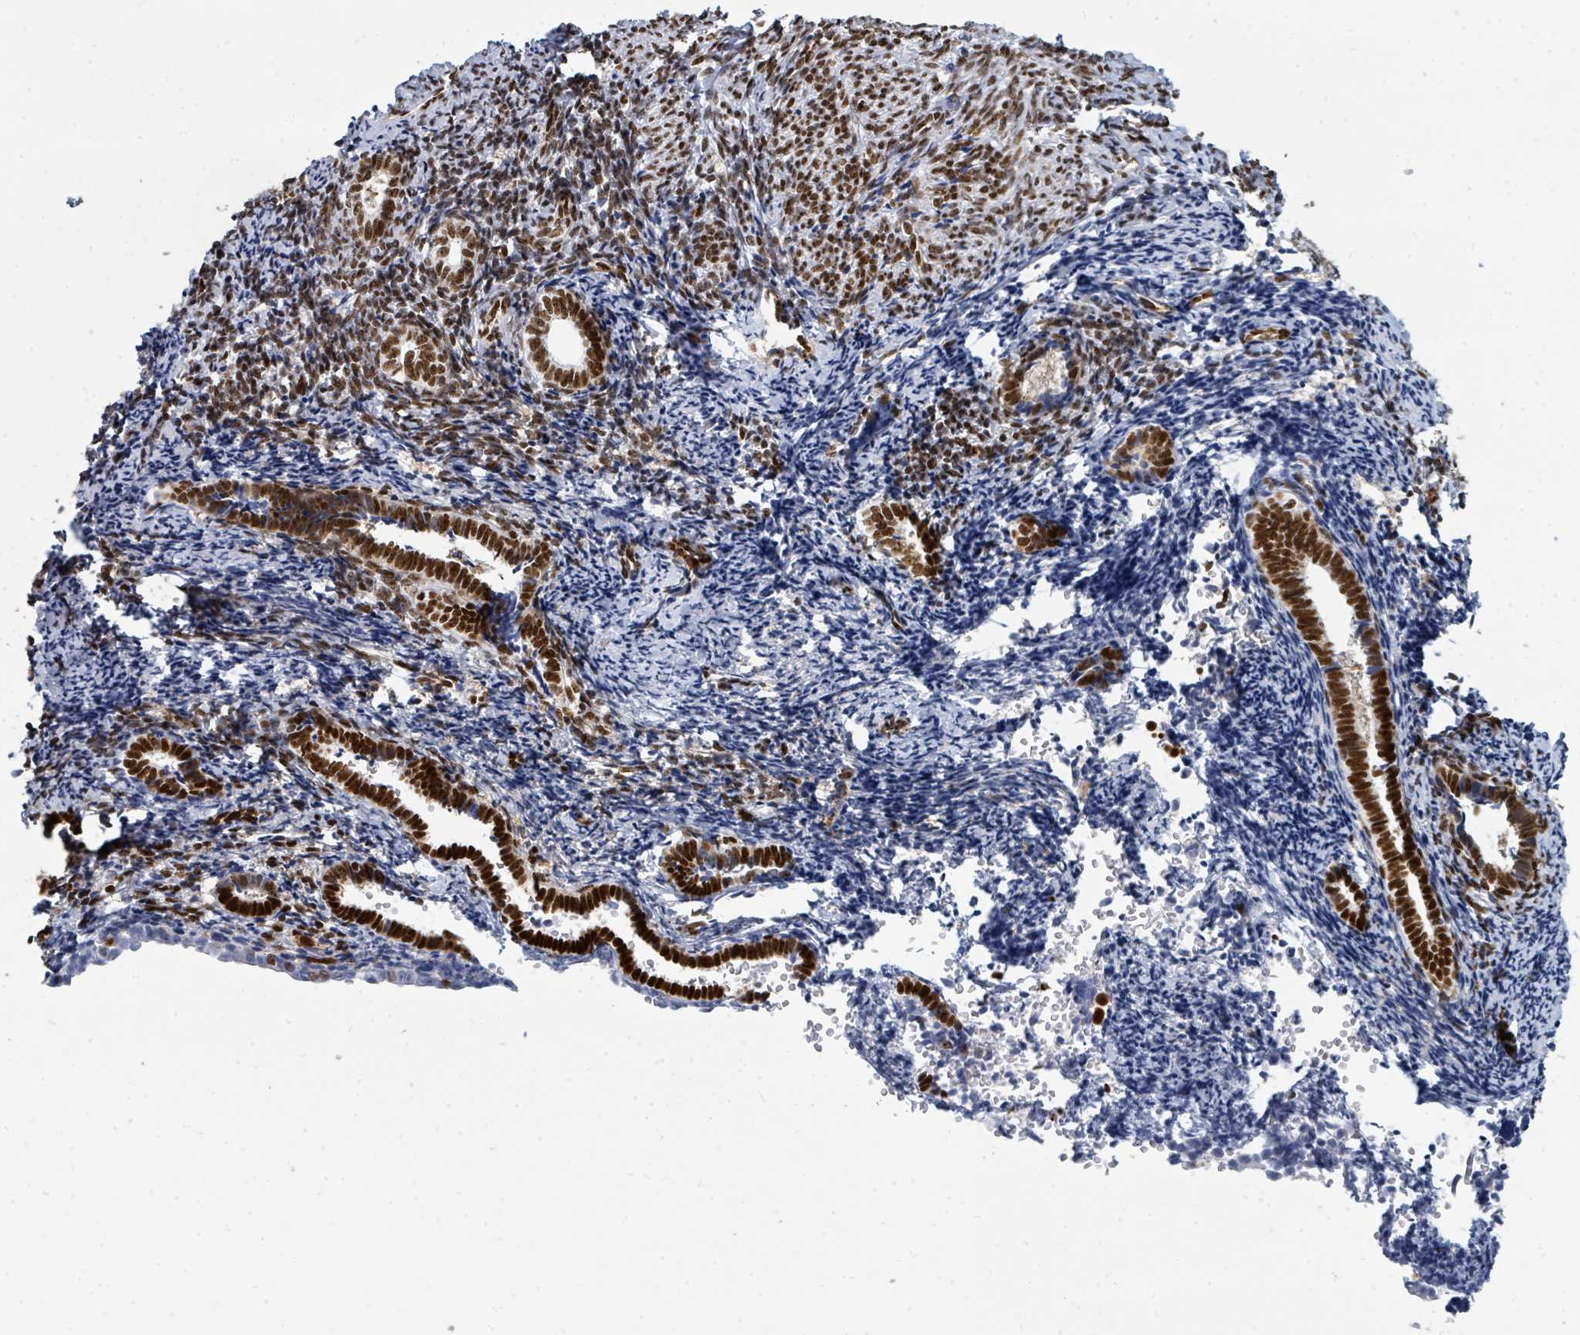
{"staining": {"intensity": "weak", "quantity": "25%-75%", "location": "nuclear"}, "tissue": "endometrium", "cell_type": "Cells in endometrial stroma", "image_type": "normal", "snomed": [{"axis": "morphology", "description": "Normal tissue, NOS"}, {"axis": "topography", "description": "Endometrium"}], "caption": "Weak nuclear protein positivity is present in about 25%-75% of cells in endometrial stroma in endometrium.", "gene": "SUMO2", "patient": {"sex": "female", "age": 54}}